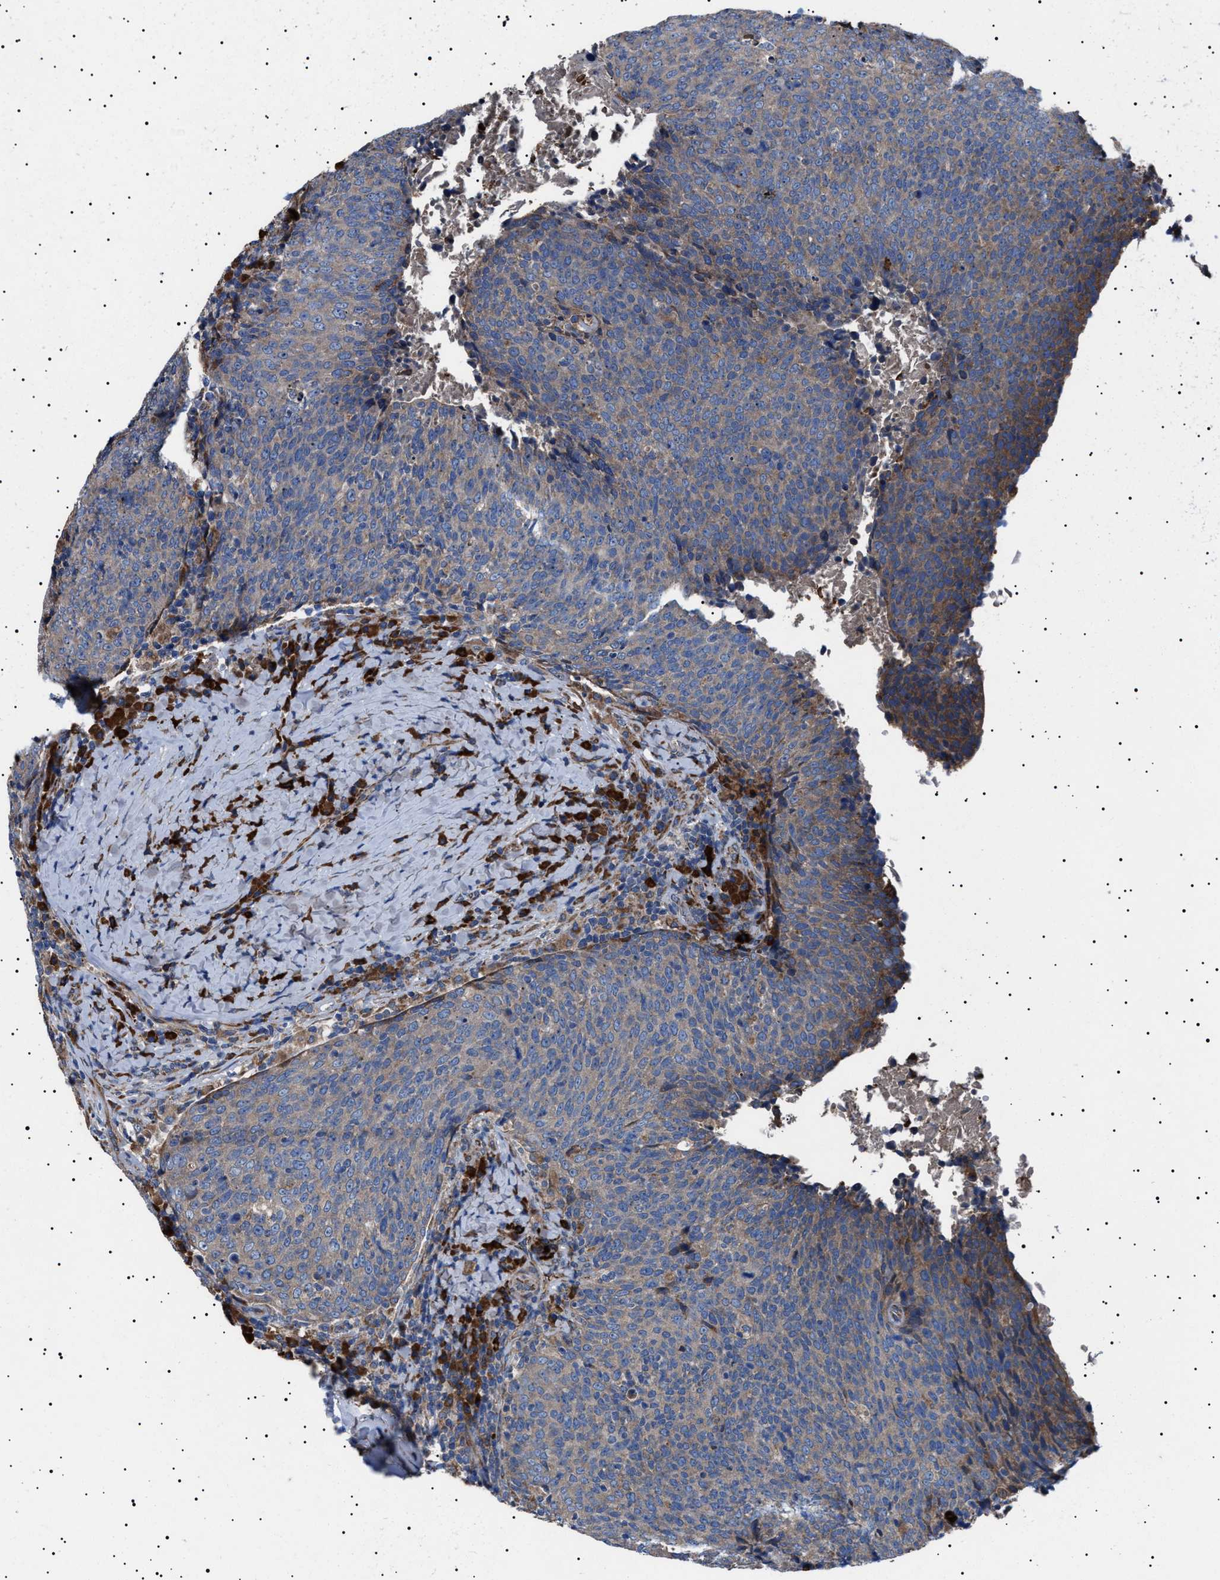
{"staining": {"intensity": "weak", "quantity": "25%-75%", "location": "cytoplasmic/membranous"}, "tissue": "head and neck cancer", "cell_type": "Tumor cells", "image_type": "cancer", "snomed": [{"axis": "morphology", "description": "Squamous cell carcinoma, NOS"}, {"axis": "morphology", "description": "Squamous cell carcinoma, metastatic, NOS"}, {"axis": "topography", "description": "Lymph node"}, {"axis": "topography", "description": "Head-Neck"}], "caption": "Human head and neck cancer stained for a protein (brown) reveals weak cytoplasmic/membranous positive positivity in about 25%-75% of tumor cells.", "gene": "TOP1MT", "patient": {"sex": "male", "age": 62}}